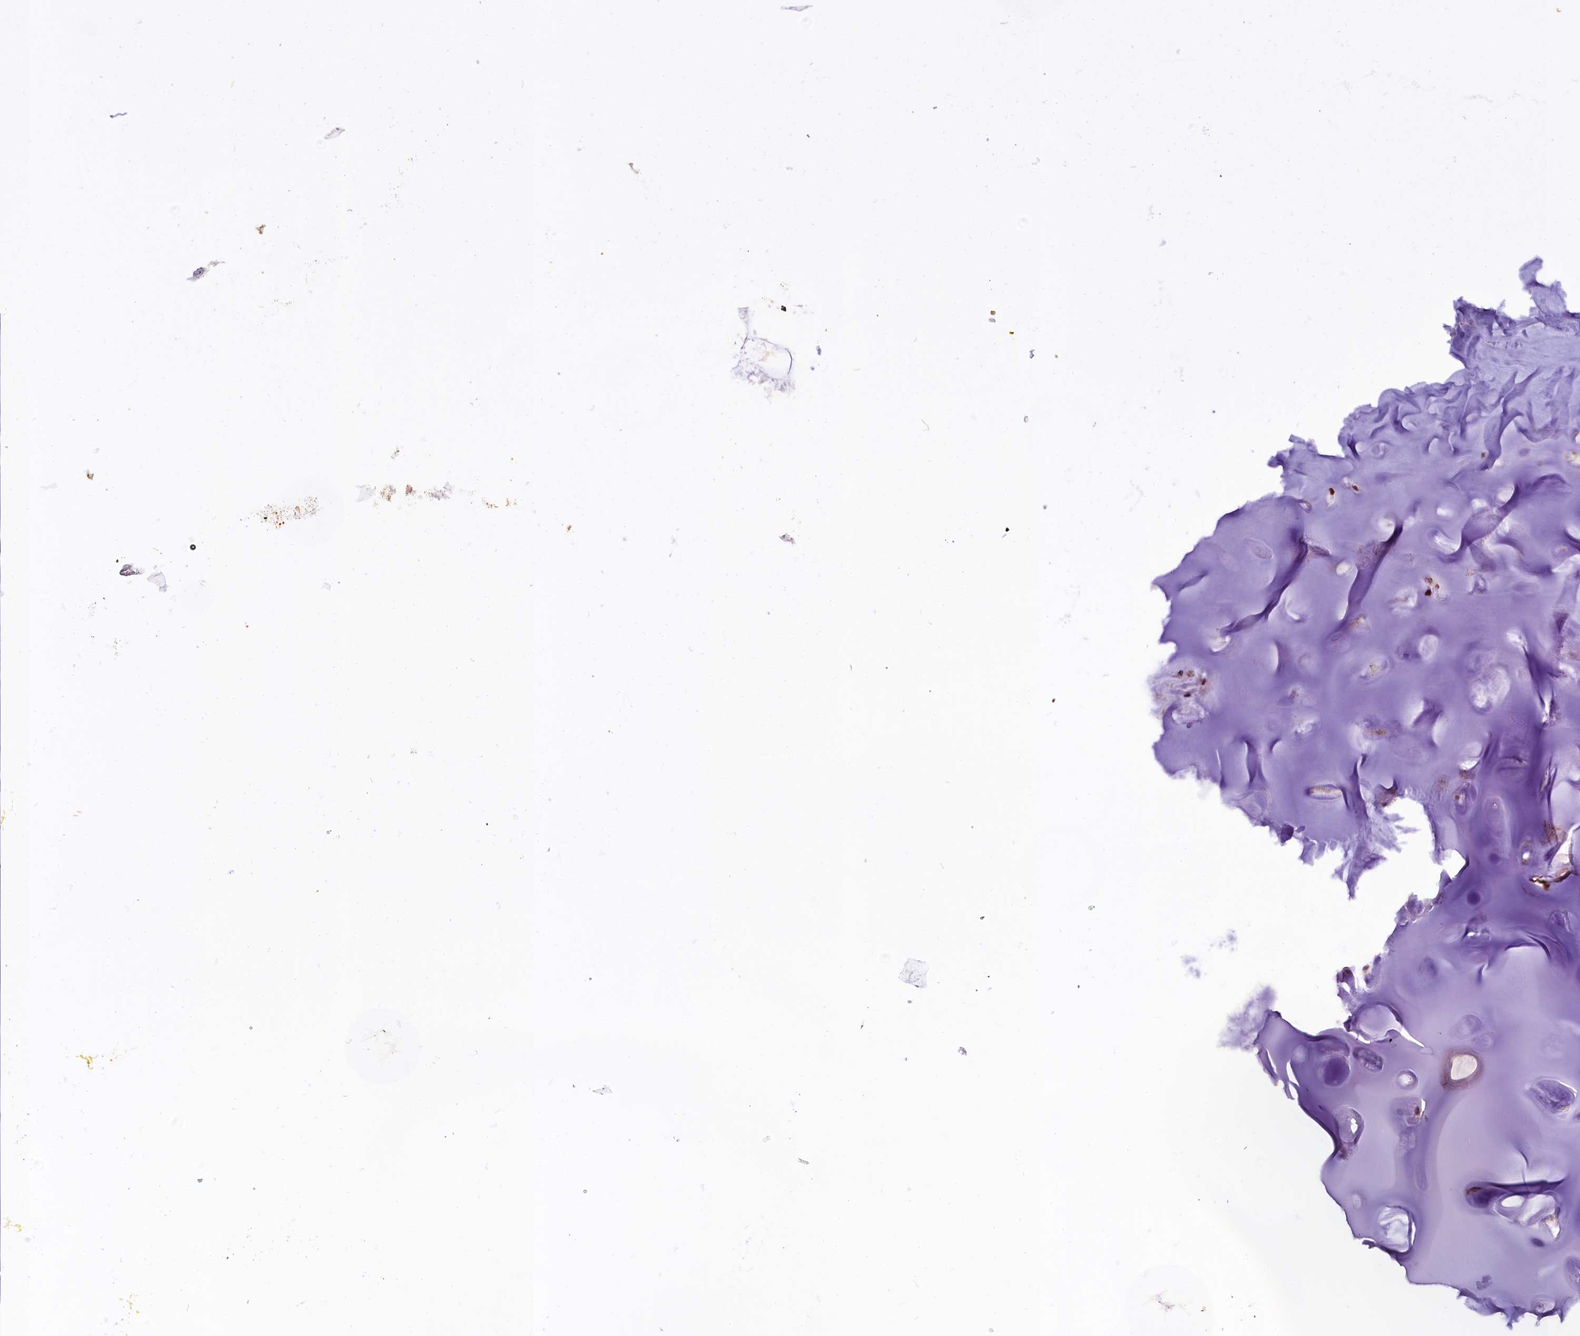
{"staining": {"intensity": "moderate", "quantity": "25%-75%", "location": "nuclear"}, "tissue": "adipose tissue", "cell_type": "Adipocytes", "image_type": "normal", "snomed": [{"axis": "morphology", "description": "Normal tissue, NOS"}, {"axis": "topography", "description": "Lymph node"}, {"axis": "topography", "description": "Bronchus"}], "caption": "A brown stain highlights moderate nuclear expression of a protein in adipocytes of benign adipose tissue. (brown staining indicates protein expression, while blue staining denotes nuclei).", "gene": "RPUSD2", "patient": {"sex": "male", "age": 63}}